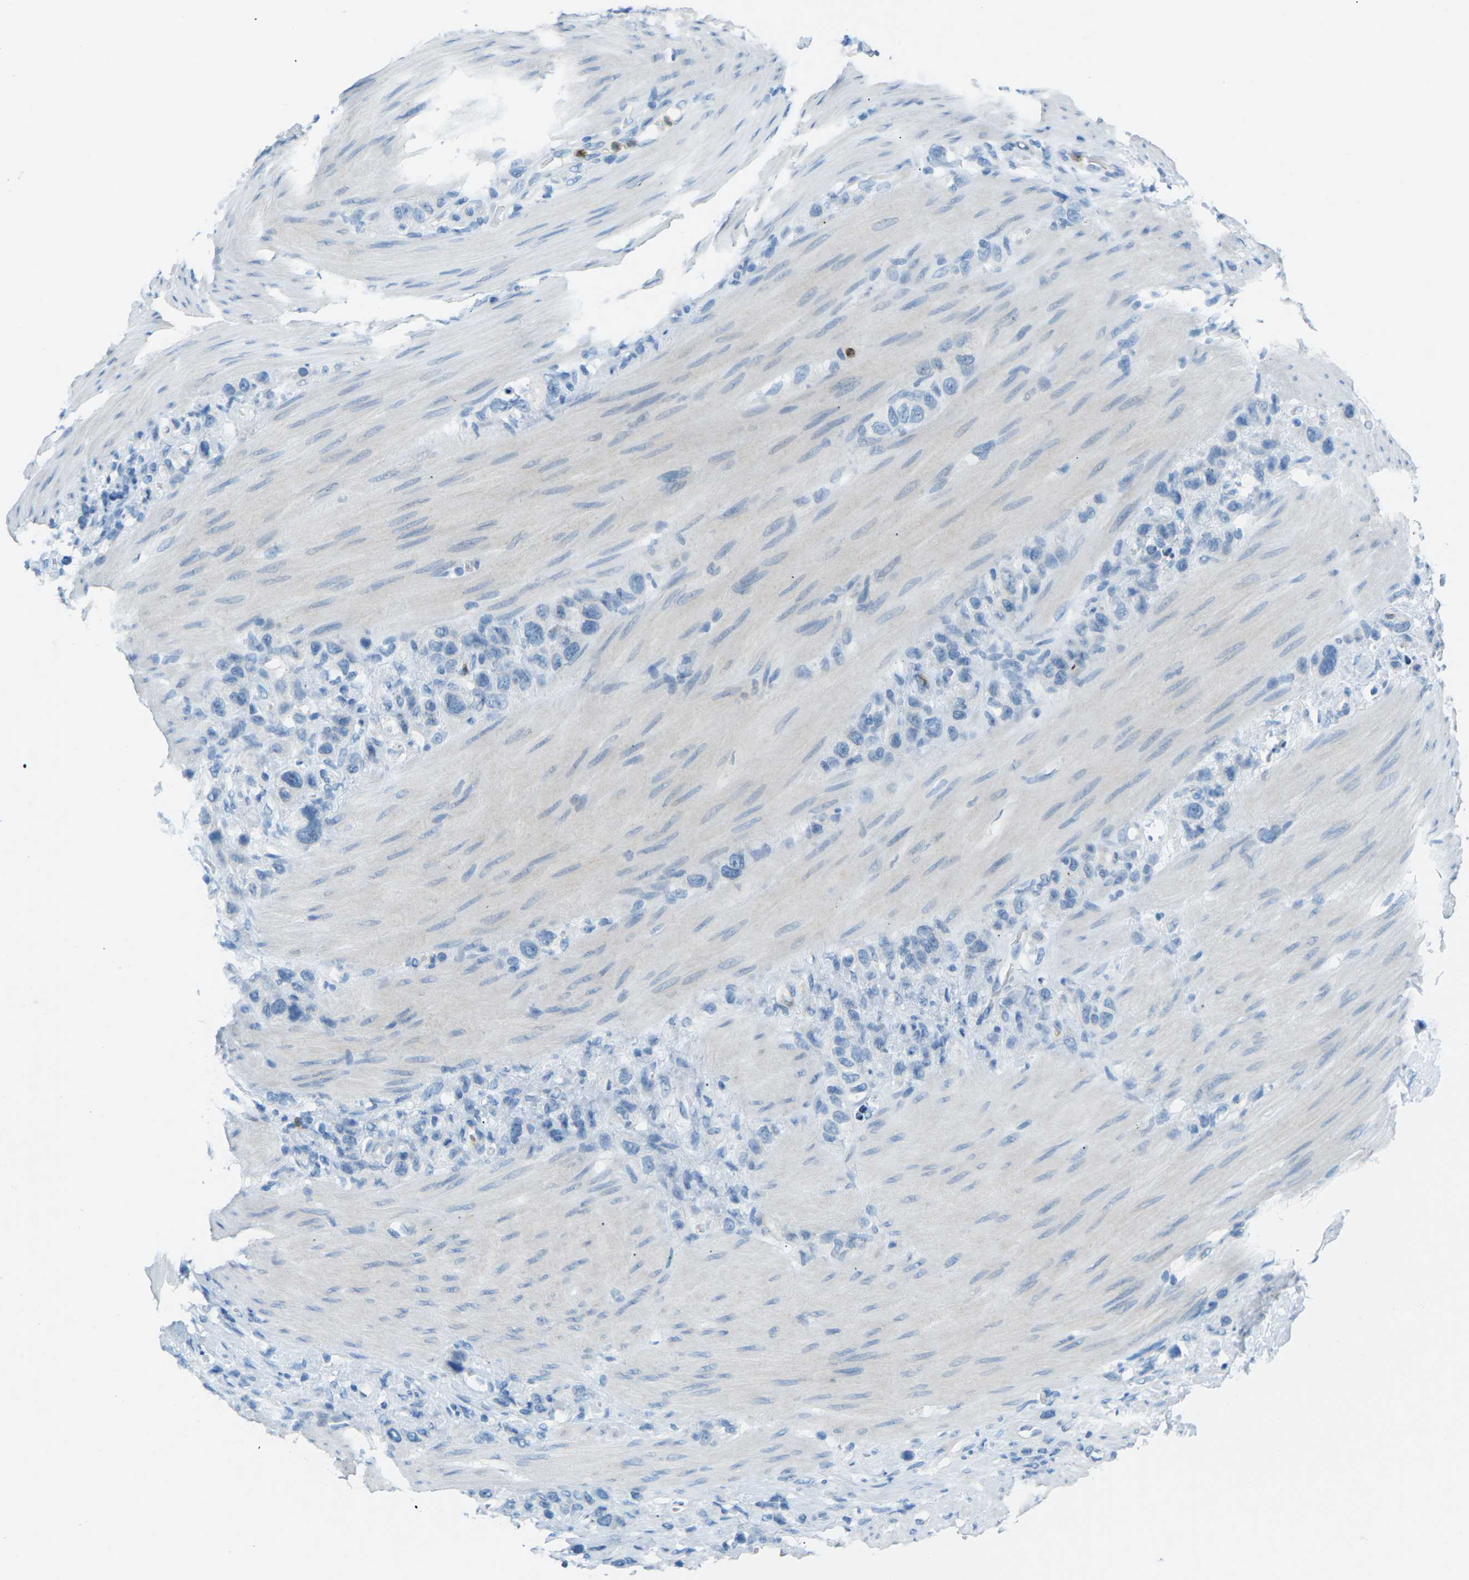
{"staining": {"intensity": "negative", "quantity": "none", "location": "none"}, "tissue": "stomach cancer", "cell_type": "Tumor cells", "image_type": "cancer", "snomed": [{"axis": "morphology", "description": "Adenocarcinoma, NOS"}, {"axis": "morphology", "description": "Adenocarcinoma, High grade"}, {"axis": "topography", "description": "Stomach, upper"}, {"axis": "topography", "description": "Stomach, lower"}], "caption": "There is no significant expression in tumor cells of high-grade adenocarcinoma (stomach).", "gene": "CDH16", "patient": {"sex": "female", "age": 65}}